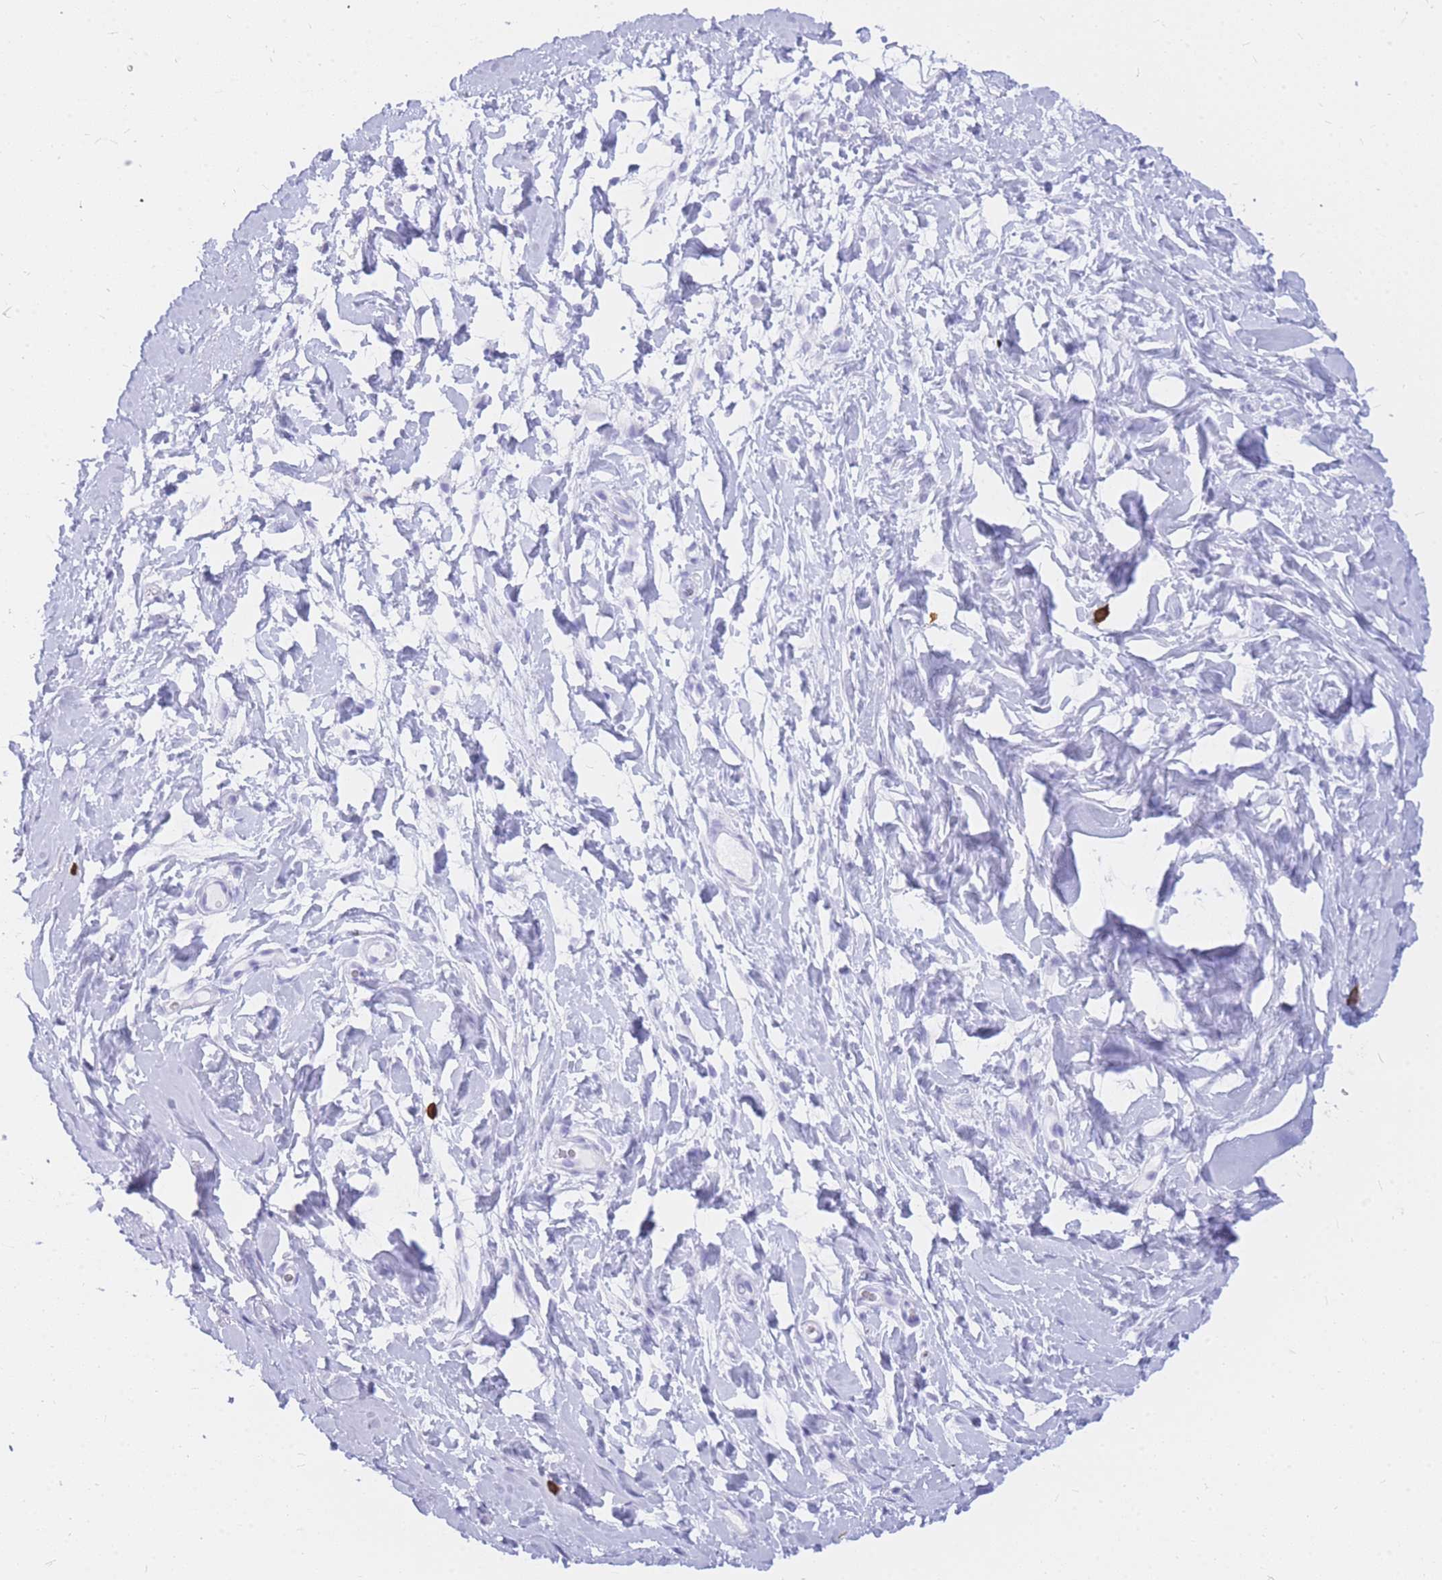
{"staining": {"intensity": "negative", "quantity": "none", "location": "none"}, "tissue": "adipose tissue", "cell_type": "Adipocytes", "image_type": "normal", "snomed": [{"axis": "morphology", "description": "Normal tissue, NOS"}, {"axis": "topography", "description": "Breast"}], "caption": "The histopathology image displays no staining of adipocytes in unremarkable adipose tissue.", "gene": "HERC1", "patient": {"sex": "female", "age": 26}}